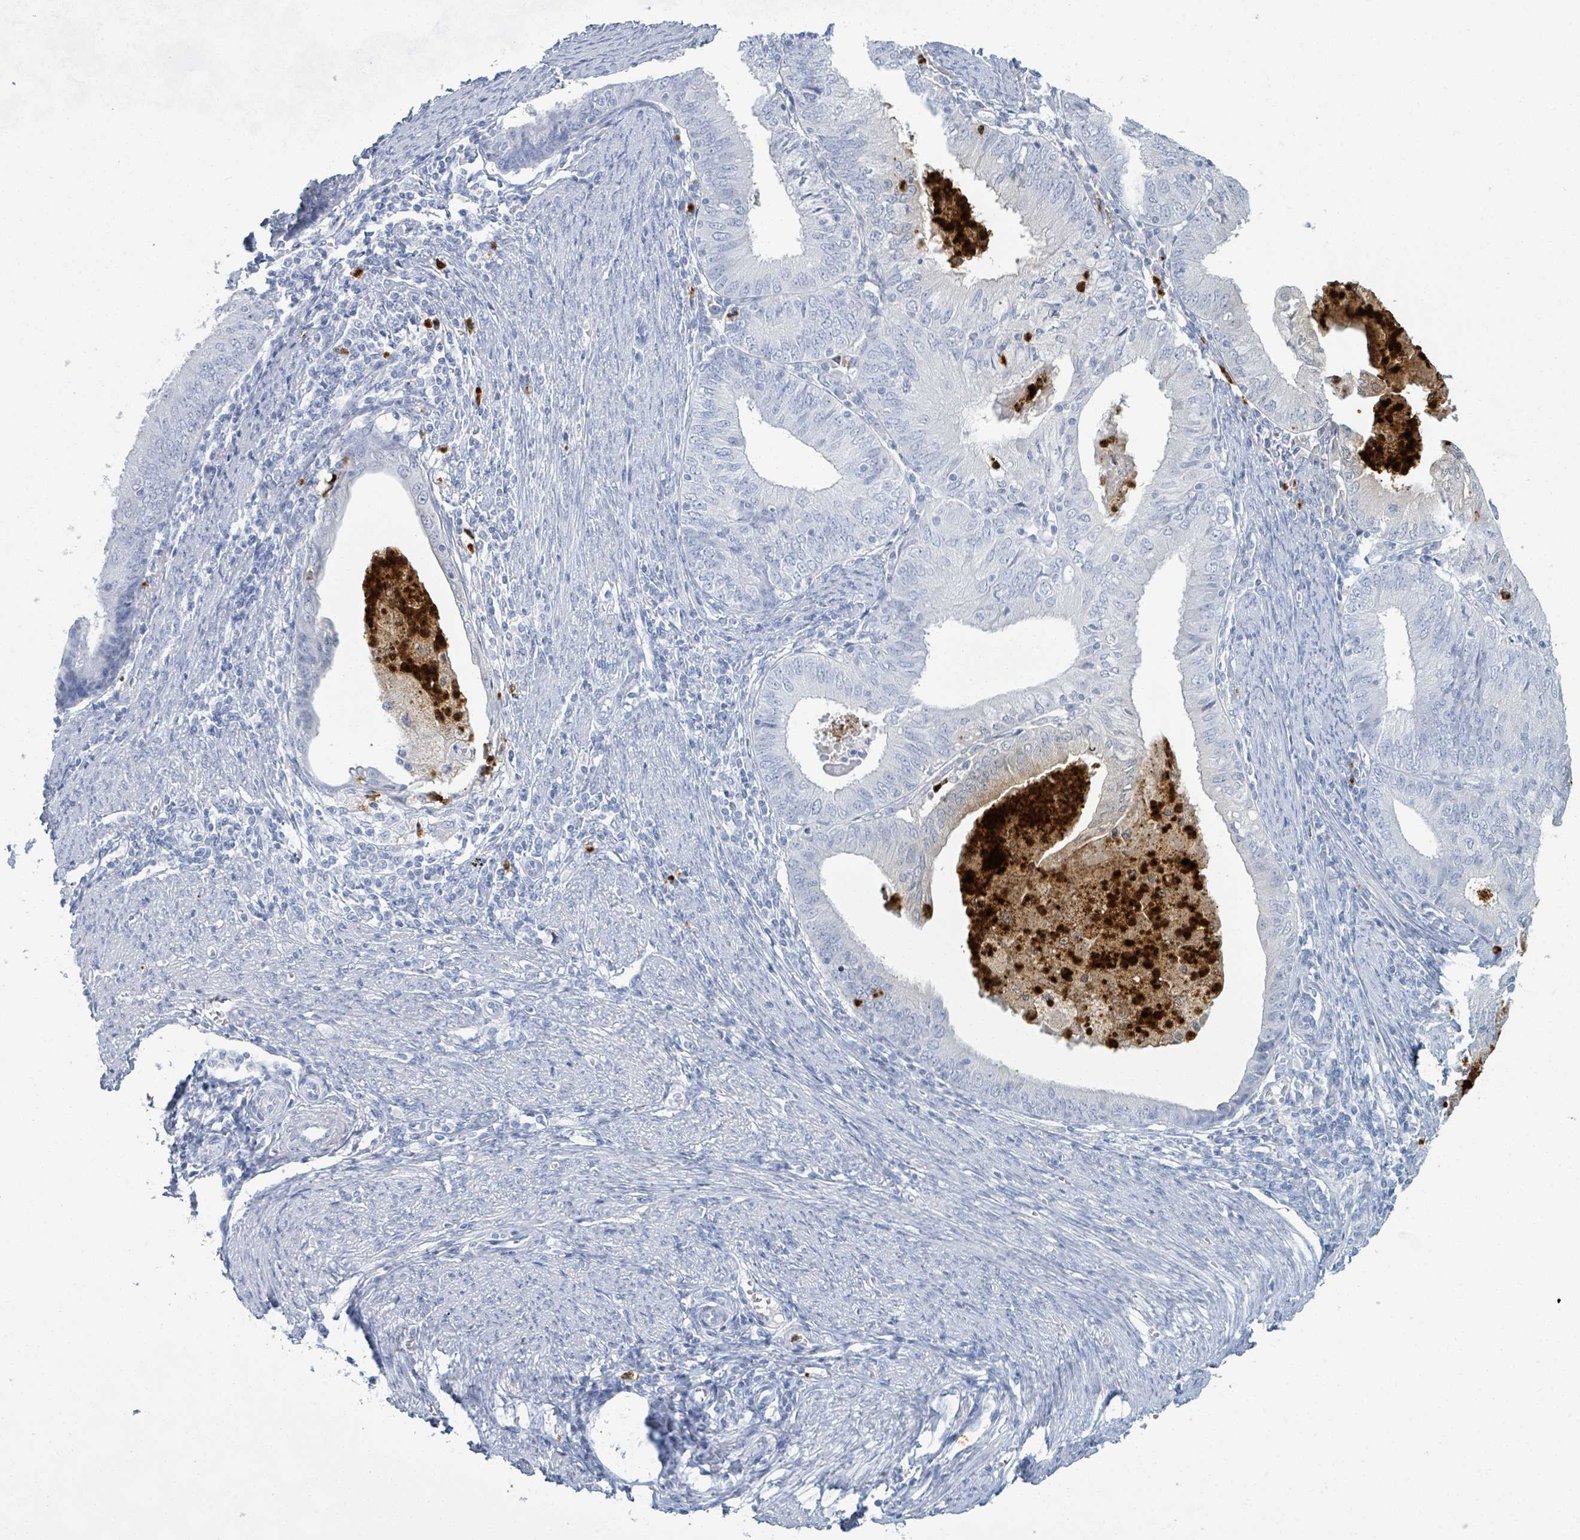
{"staining": {"intensity": "negative", "quantity": "none", "location": "none"}, "tissue": "endometrial cancer", "cell_type": "Tumor cells", "image_type": "cancer", "snomed": [{"axis": "morphology", "description": "Adenocarcinoma, NOS"}, {"axis": "topography", "description": "Endometrium"}], "caption": "High magnification brightfield microscopy of adenocarcinoma (endometrial) stained with DAB (3,3'-diaminobenzidine) (brown) and counterstained with hematoxylin (blue): tumor cells show no significant staining. The staining was performed using DAB to visualize the protein expression in brown, while the nuclei were stained in blue with hematoxylin (Magnification: 20x).", "gene": "DEFA4", "patient": {"sex": "female", "age": 57}}